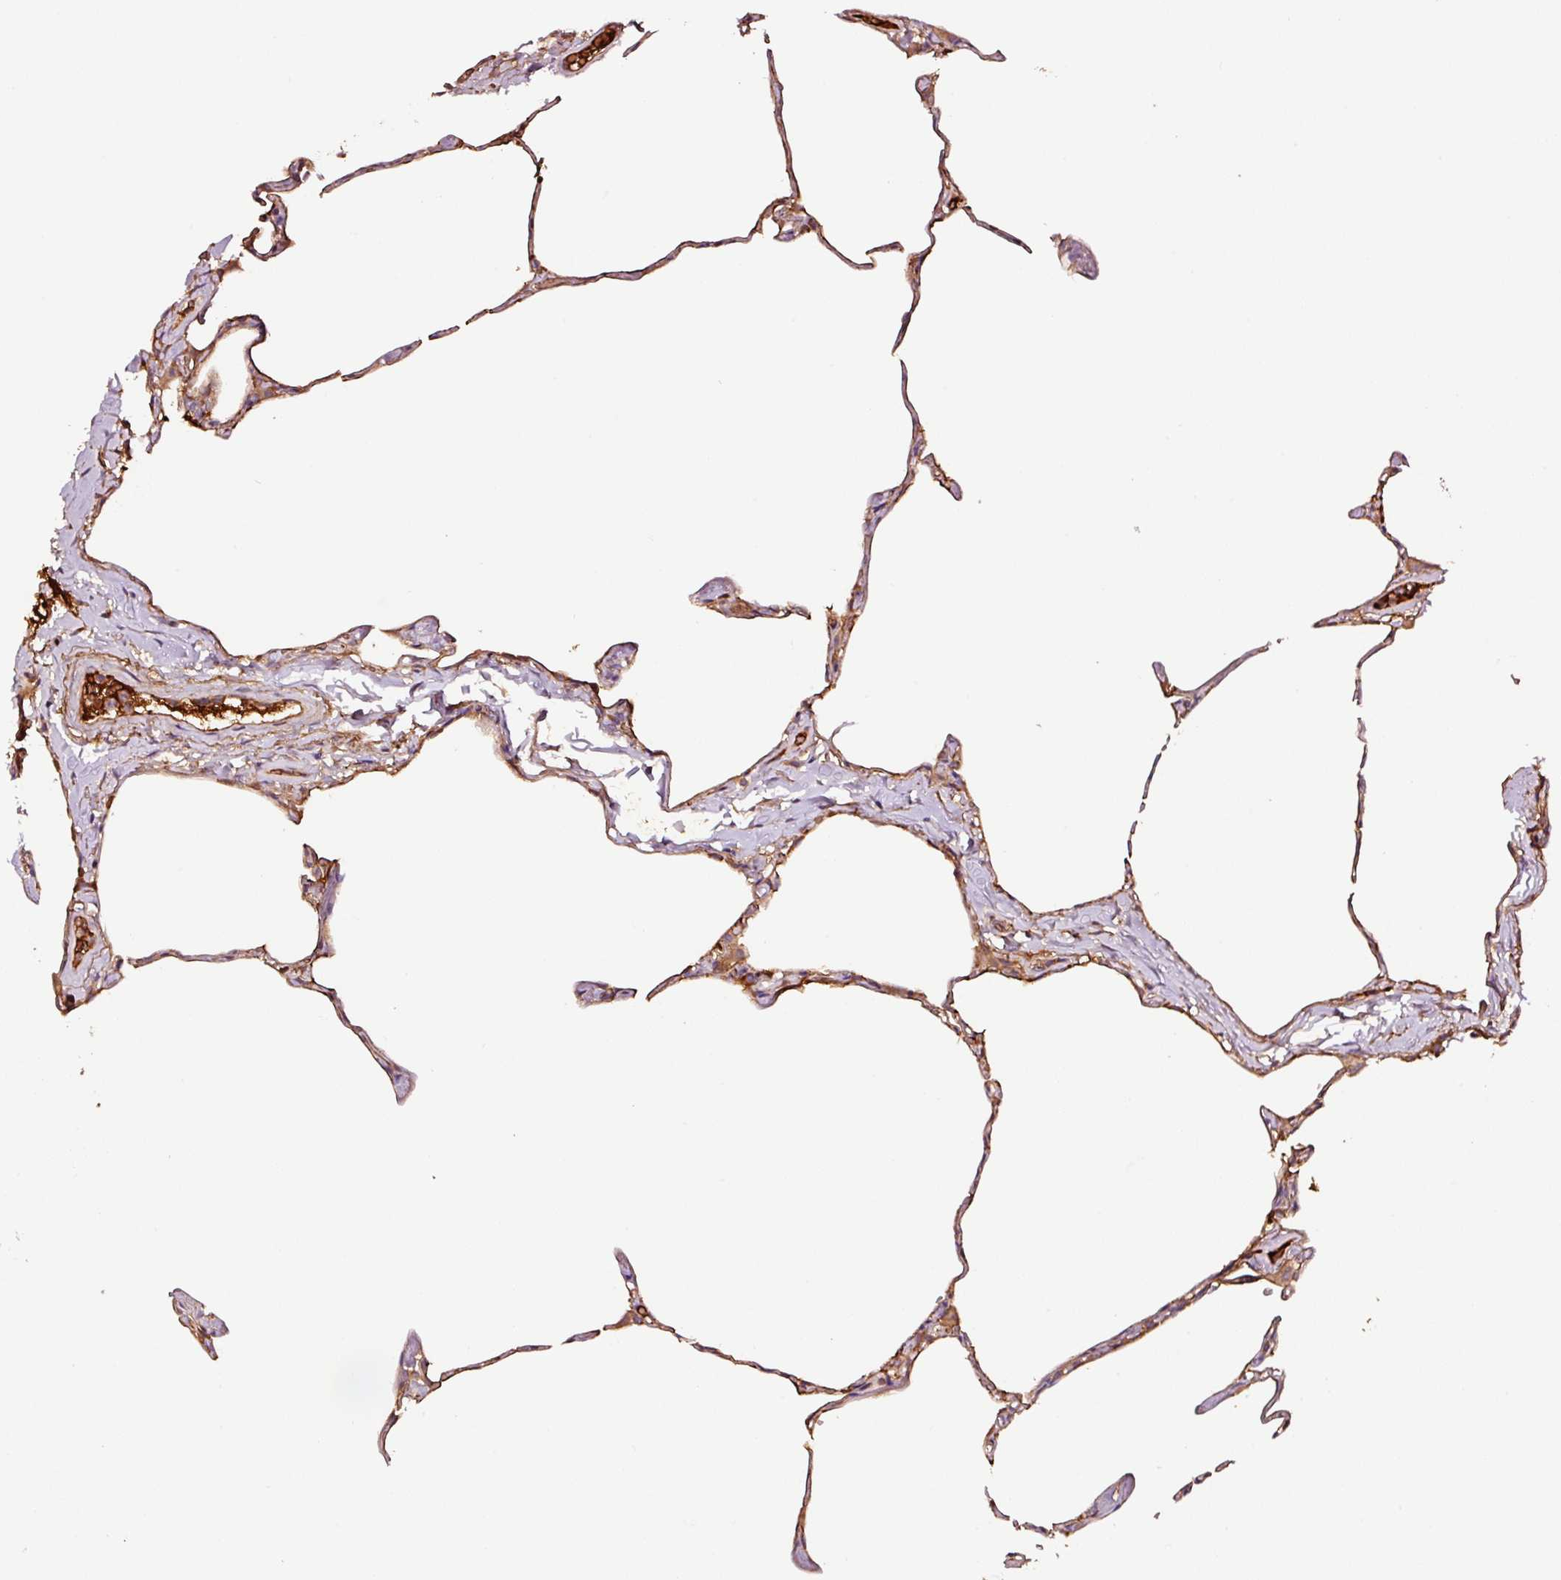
{"staining": {"intensity": "moderate", "quantity": ">75%", "location": "cytoplasmic/membranous"}, "tissue": "lung", "cell_type": "Alveolar cells", "image_type": "normal", "snomed": [{"axis": "morphology", "description": "Normal tissue, NOS"}, {"axis": "topography", "description": "Lung"}], "caption": "Immunohistochemical staining of normal human lung displays medium levels of moderate cytoplasmic/membranous staining in approximately >75% of alveolar cells.", "gene": "PGLYRP2", "patient": {"sex": "male", "age": 65}}